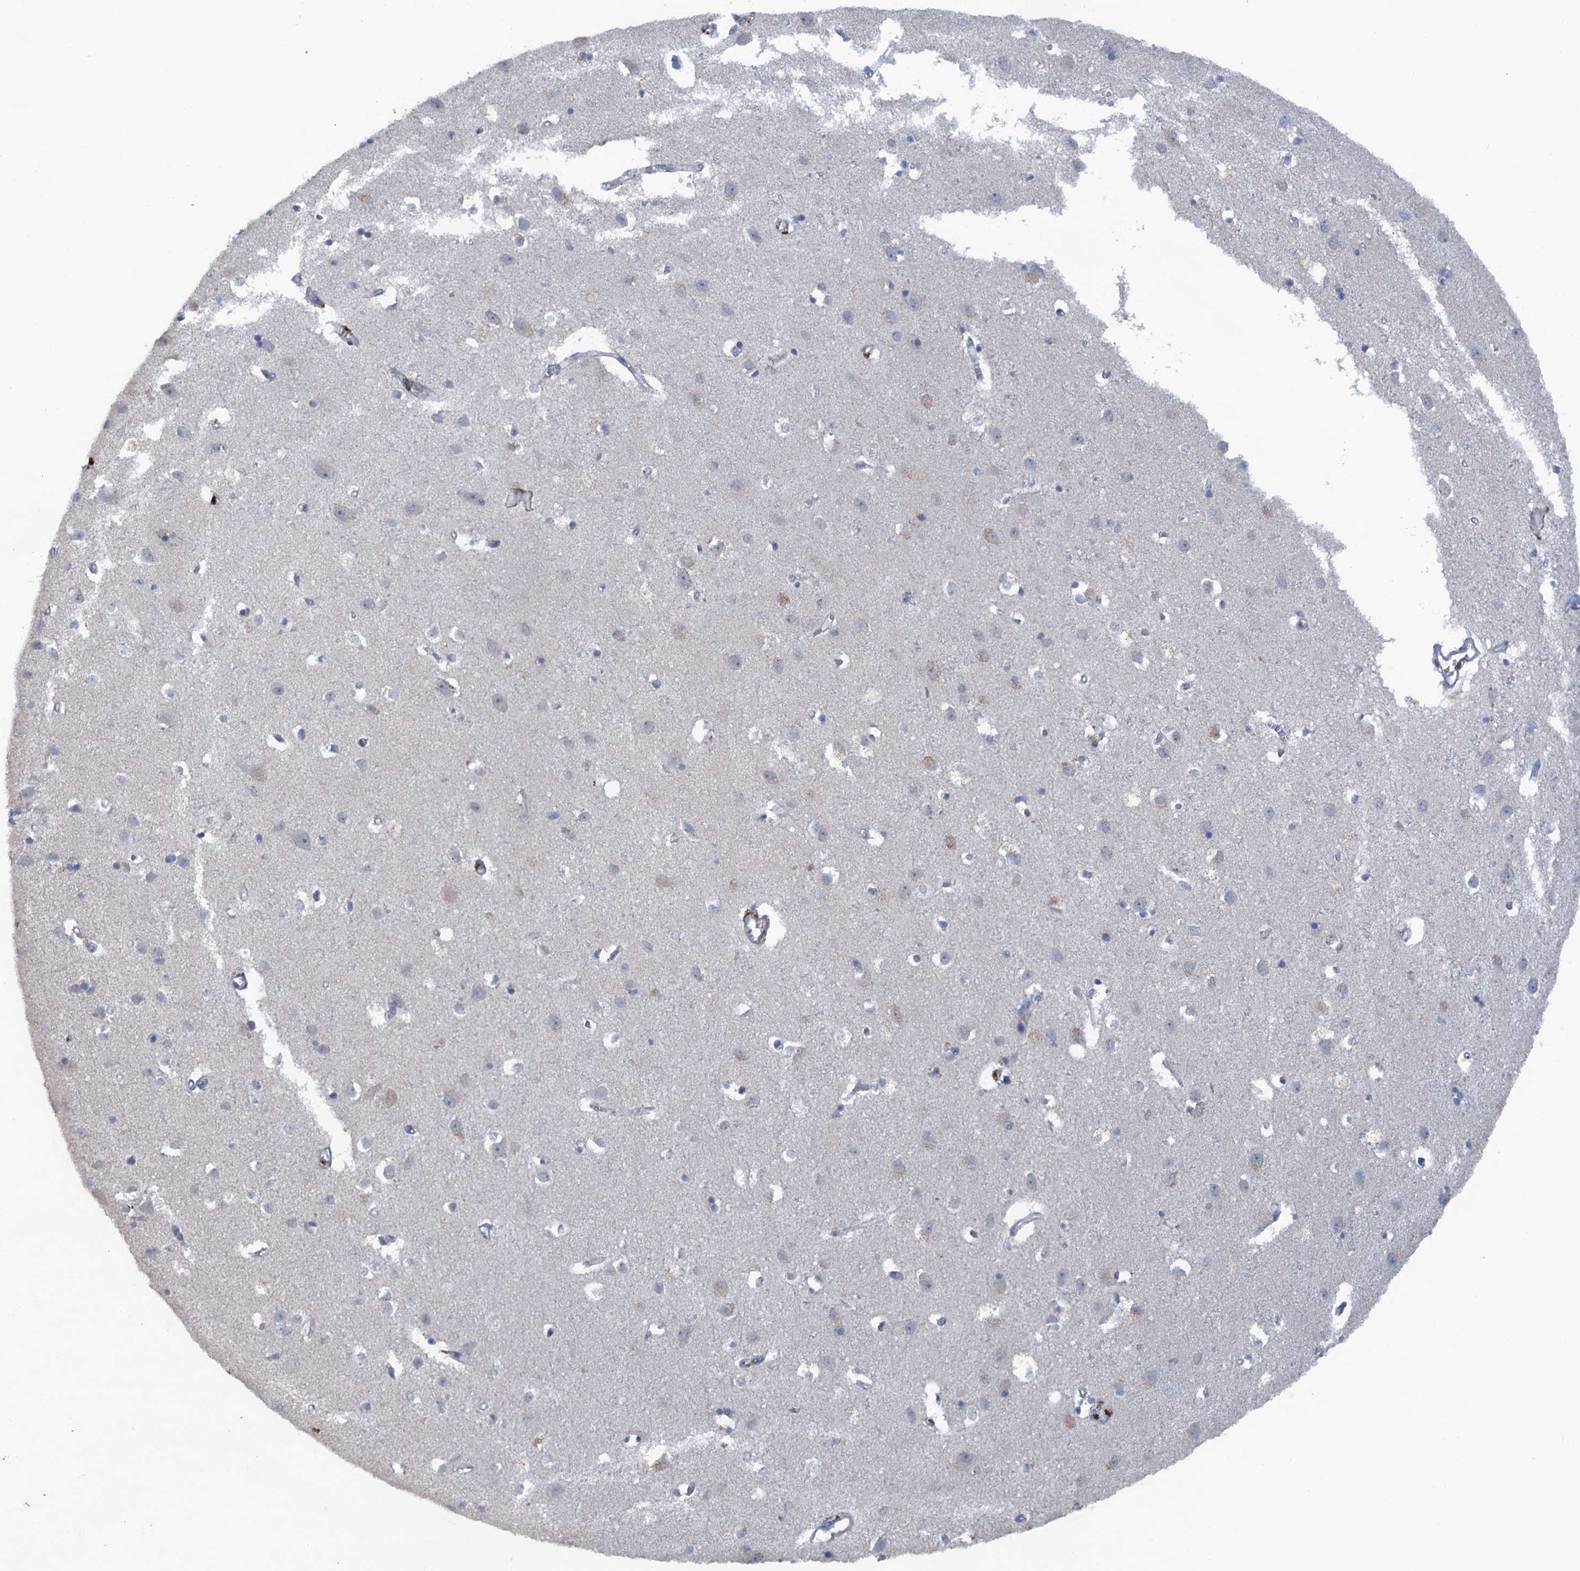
{"staining": {"intensity": "negative", "quantity": "none", "location": "none"}, "tissue": "cerebral cortex", "cell_type": "Endothelial cells", "image_type": "normal", "snomed": [{"axis": "morphology", "description": "Normal tissue, NOS"}, {"axis": "topography", "description": "Cerebral cortex"}], "caption": "IHC histopathology image of normal cerebral cortex stained for a protein (brown), which reveals no positivity in endothelial cells. Nuclei are stained in blue.", "gene": "MYO16", "patient": {"sex": "female", "age": 64}}